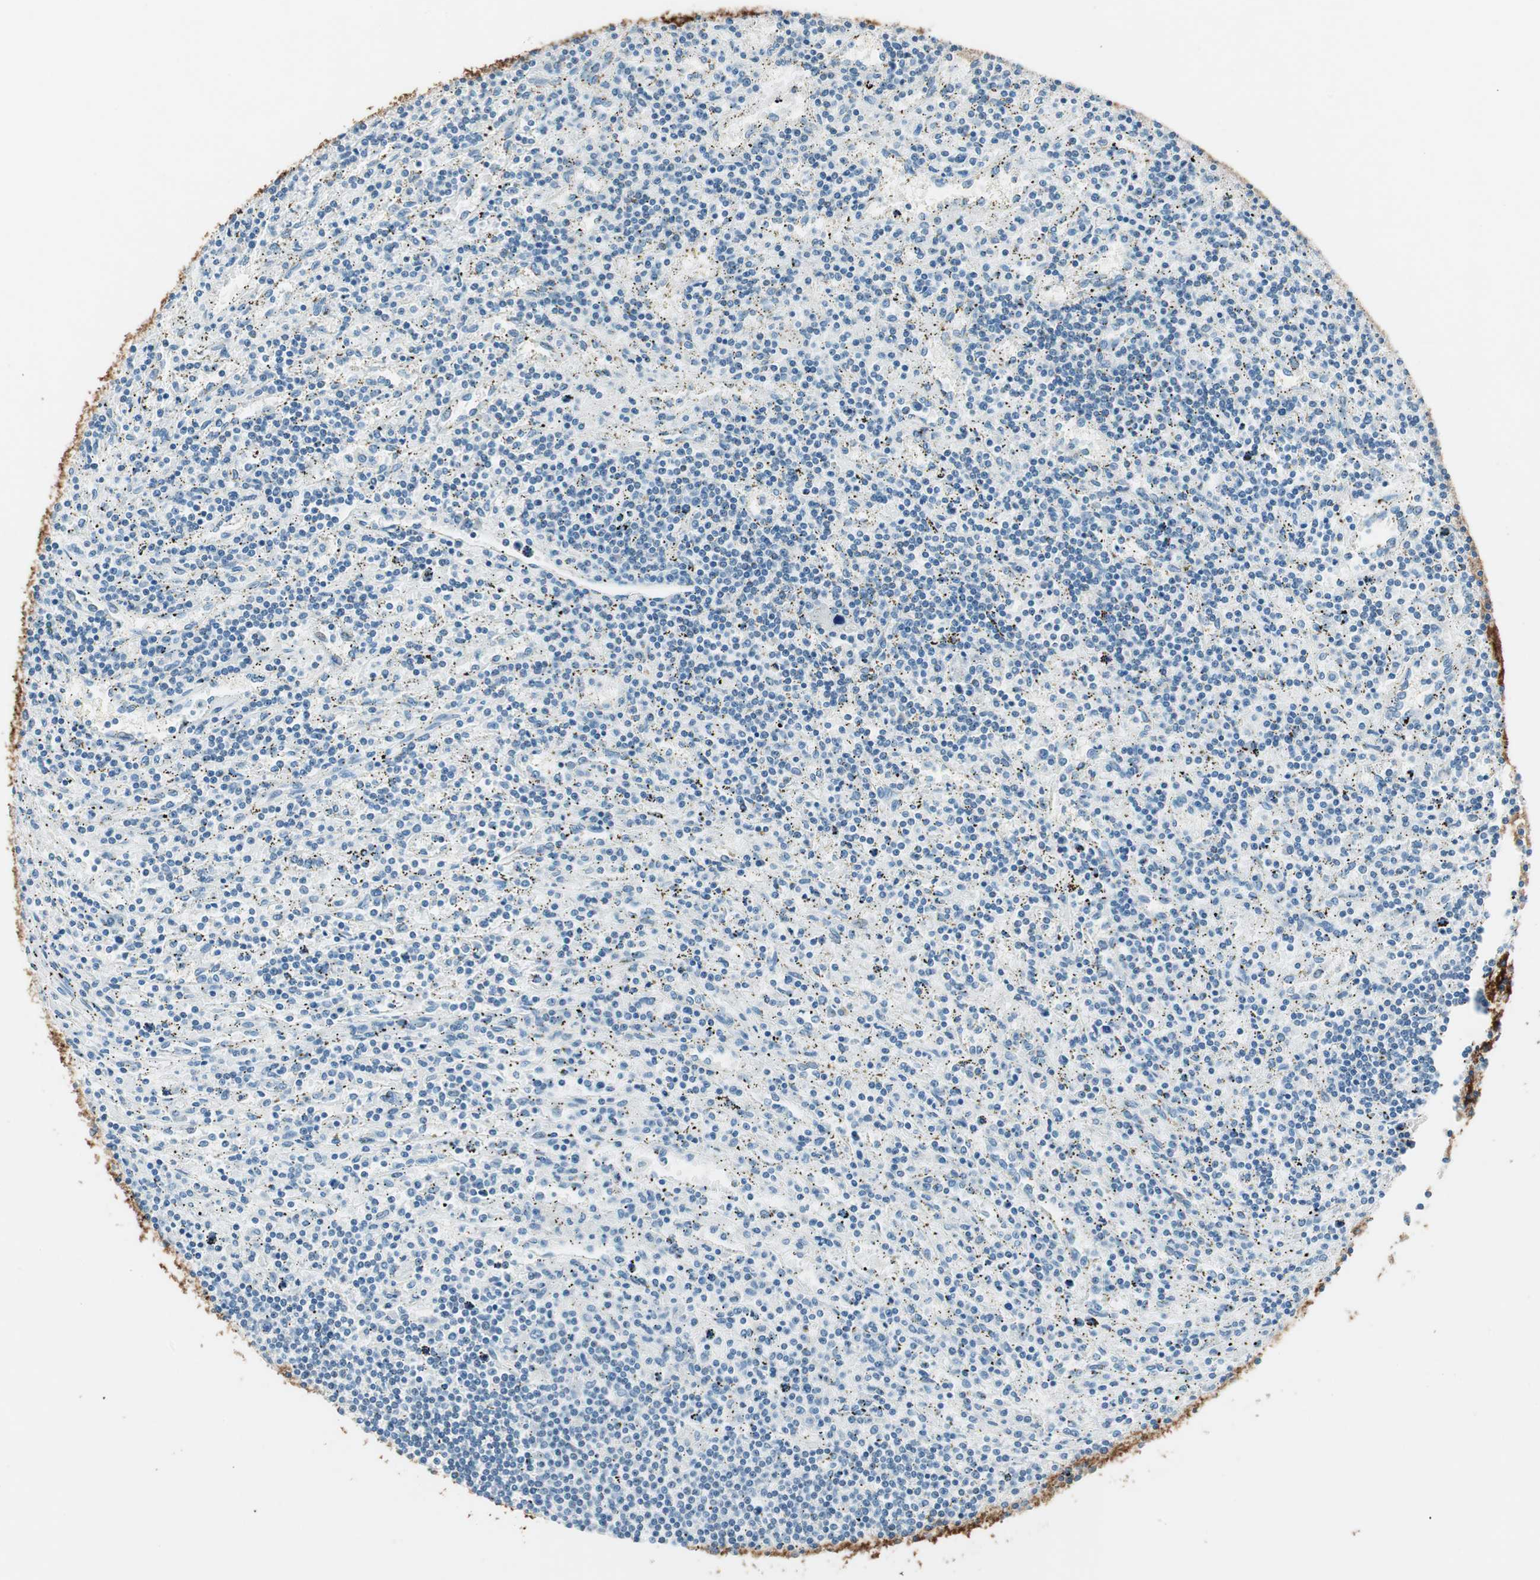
{"staining": {"intensity": "negative", "quantity": "none", "location": "none"}, "tissue": "lymphoma", "cell_type": "Tumor cells", "image_type": "cancer", "snomed": [{"axis": "morphology", "description": "Malignant lymphoma, non-Hodgkin's type, Low grade"}, {"axis": "topography", "description": "Spleen"}], "caption": "Immunohistochemical staining of lymphoma demonstrates no significant positivity in tumor cells.", "gene": "GNAO1", "patient": {"sex": "male", "age": 76}}